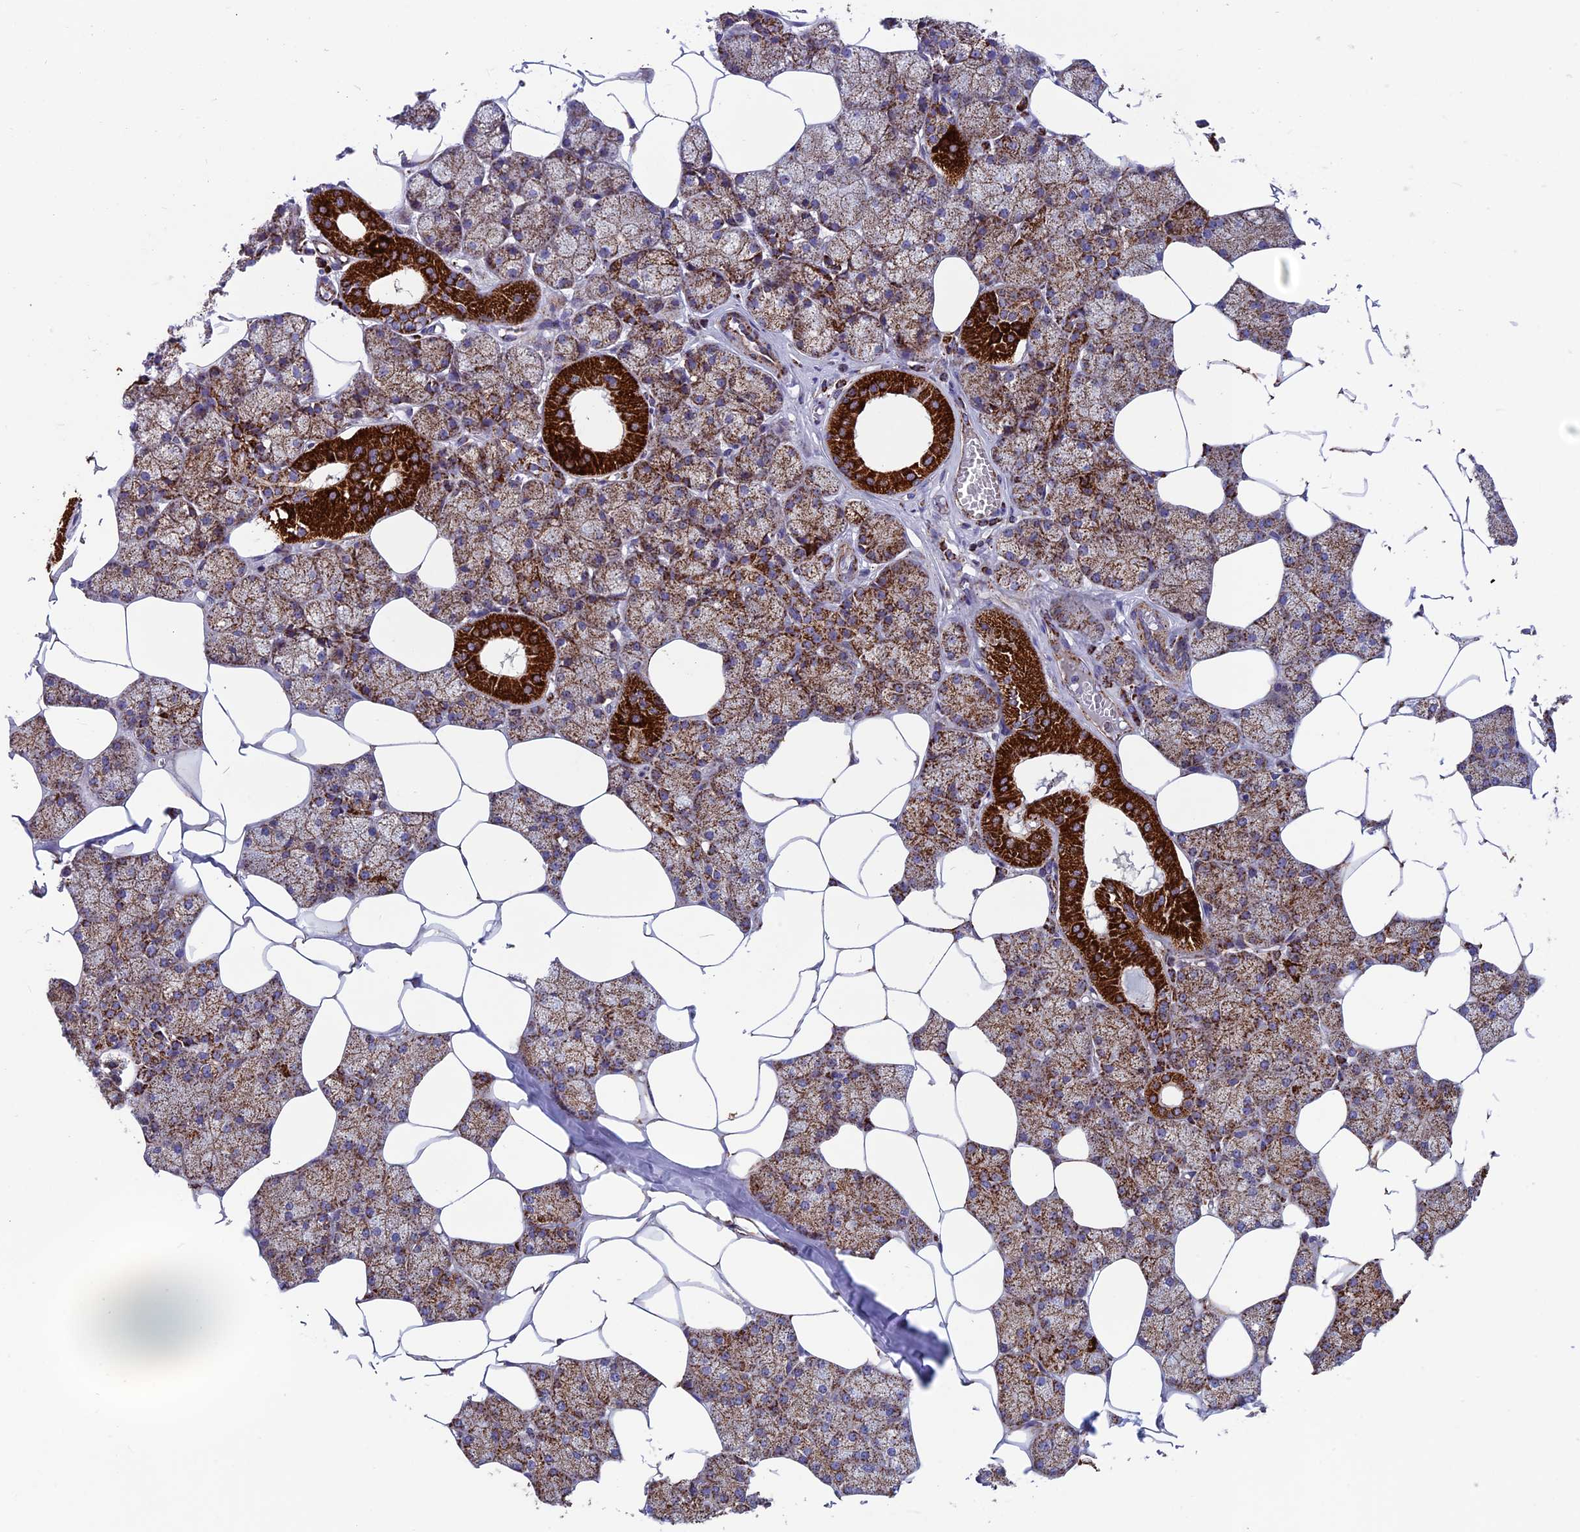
{"staining": {"intensity": "strong", "quantity": ">75%", "location": "cytoplasmic/membranous"}, "tissue": "salivary gland", "cell_type": "Glandular cells", "image_type": "normal", "snomed": [{"axis": "morphology", "description": "Normal tissue, NOS"}, {"axis": "topography", "description": "Salivary gland"}], "caption": "Immunohistochemistry (IHC) of benign human salivary gland exhibits high levels of strong cytoplasmic/membranous expression in about >75% of glandular cells. (IHC, brightfield microscopy, high magnification).", "gene": "MRPS18B", "patient": {"sex": "male", "age": 62}}